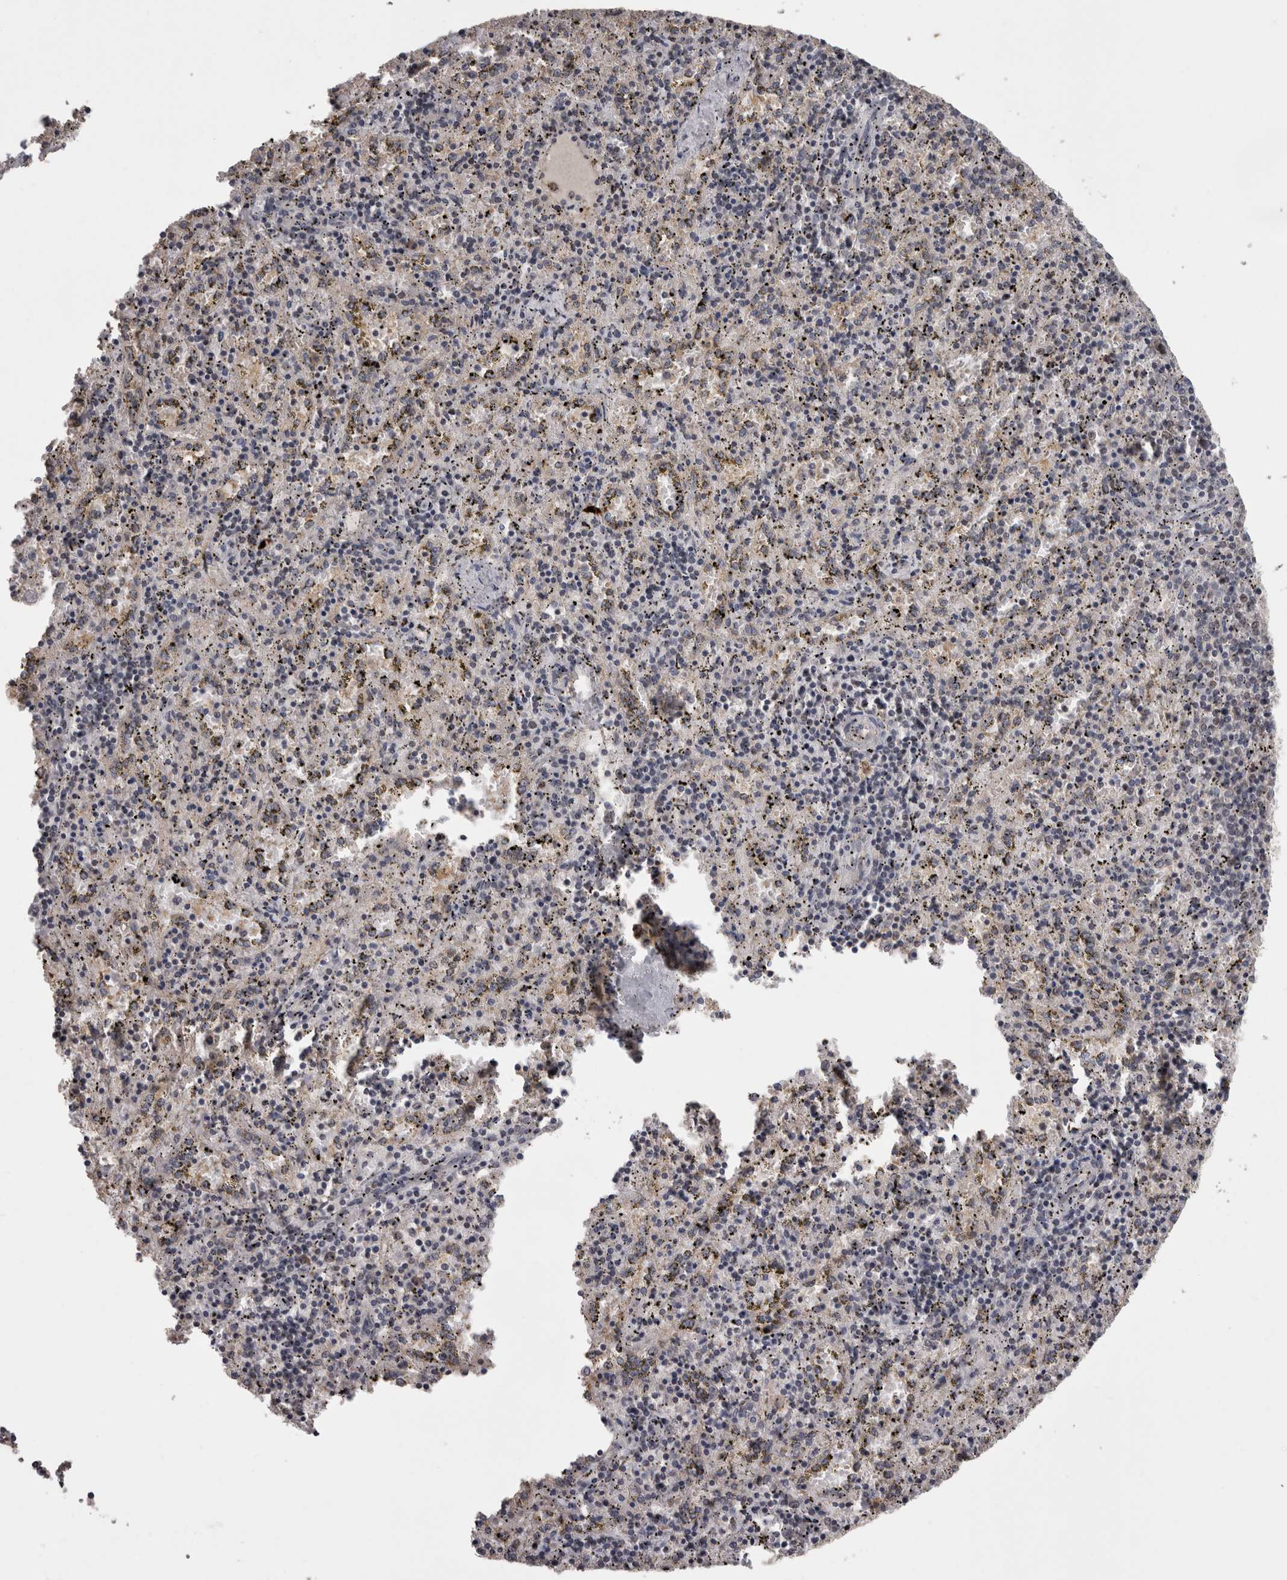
{"staining": {"intensity": "negative", "quantity": "none", "location": "none"}, "tissue": "spleen", "cell_type": "Cells in red pulp", "image_type": "normal", "snomed": [{"axis": "morphology", "description": "Normal tissue, NOS"}, {"axis": "topography", "description": "Spleen"}], "caption": "Immunohistochemistry of normal spleen shows no expression in cells in red pulp. (Stains: DAB immunohistochemistry (IHC) with hematoxylin counter stain, Microscopy: brightfield microscopy at high magnification).", "gene": "PCM1", "patient": {"sex": "male", "age": 11}}